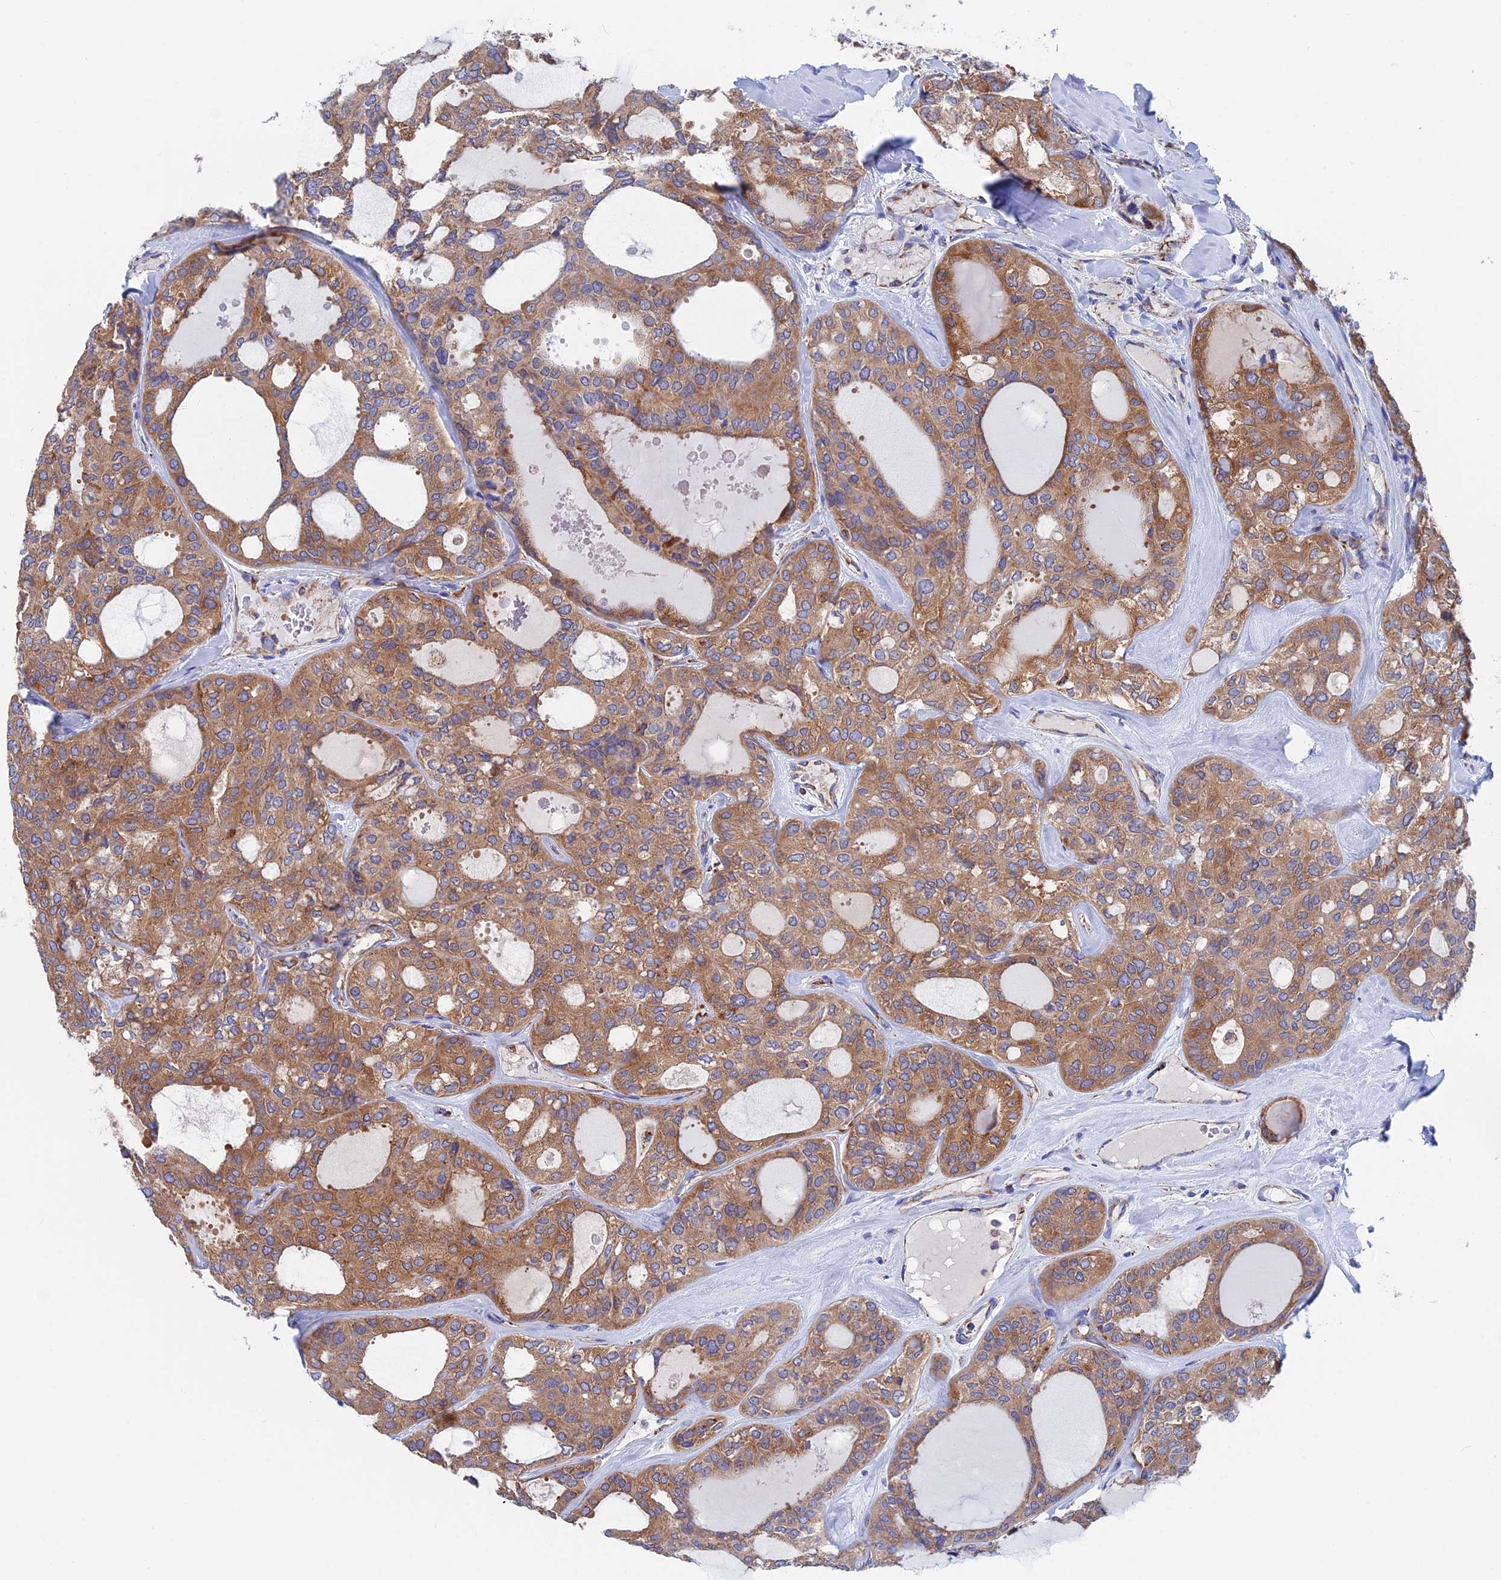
{"staining": {"intensity": "moderate", "quantity": ">75%", "location": "cytoplasmic/membranous"}, "tissue": "thyroid cancer", "cell_type": "Tumor cells", "image_type": "cancer", "snomed": [{"axis": "morphology", "description": "Follicular adenoma carcinoma, NOS"}, {"axis": "topography", "description": "Thyroid gland"}], "caption": "Immunohistochemistry histopathology image of follicular adenoma carcinoma (thyroid) stained for a protein (brown), which reveals medium levels of moderate cytoplasmic/membranous positivity in about >75% of tumor cells.", "gene": "WDR83", "patient": {"sex": "male", "age": 75}}